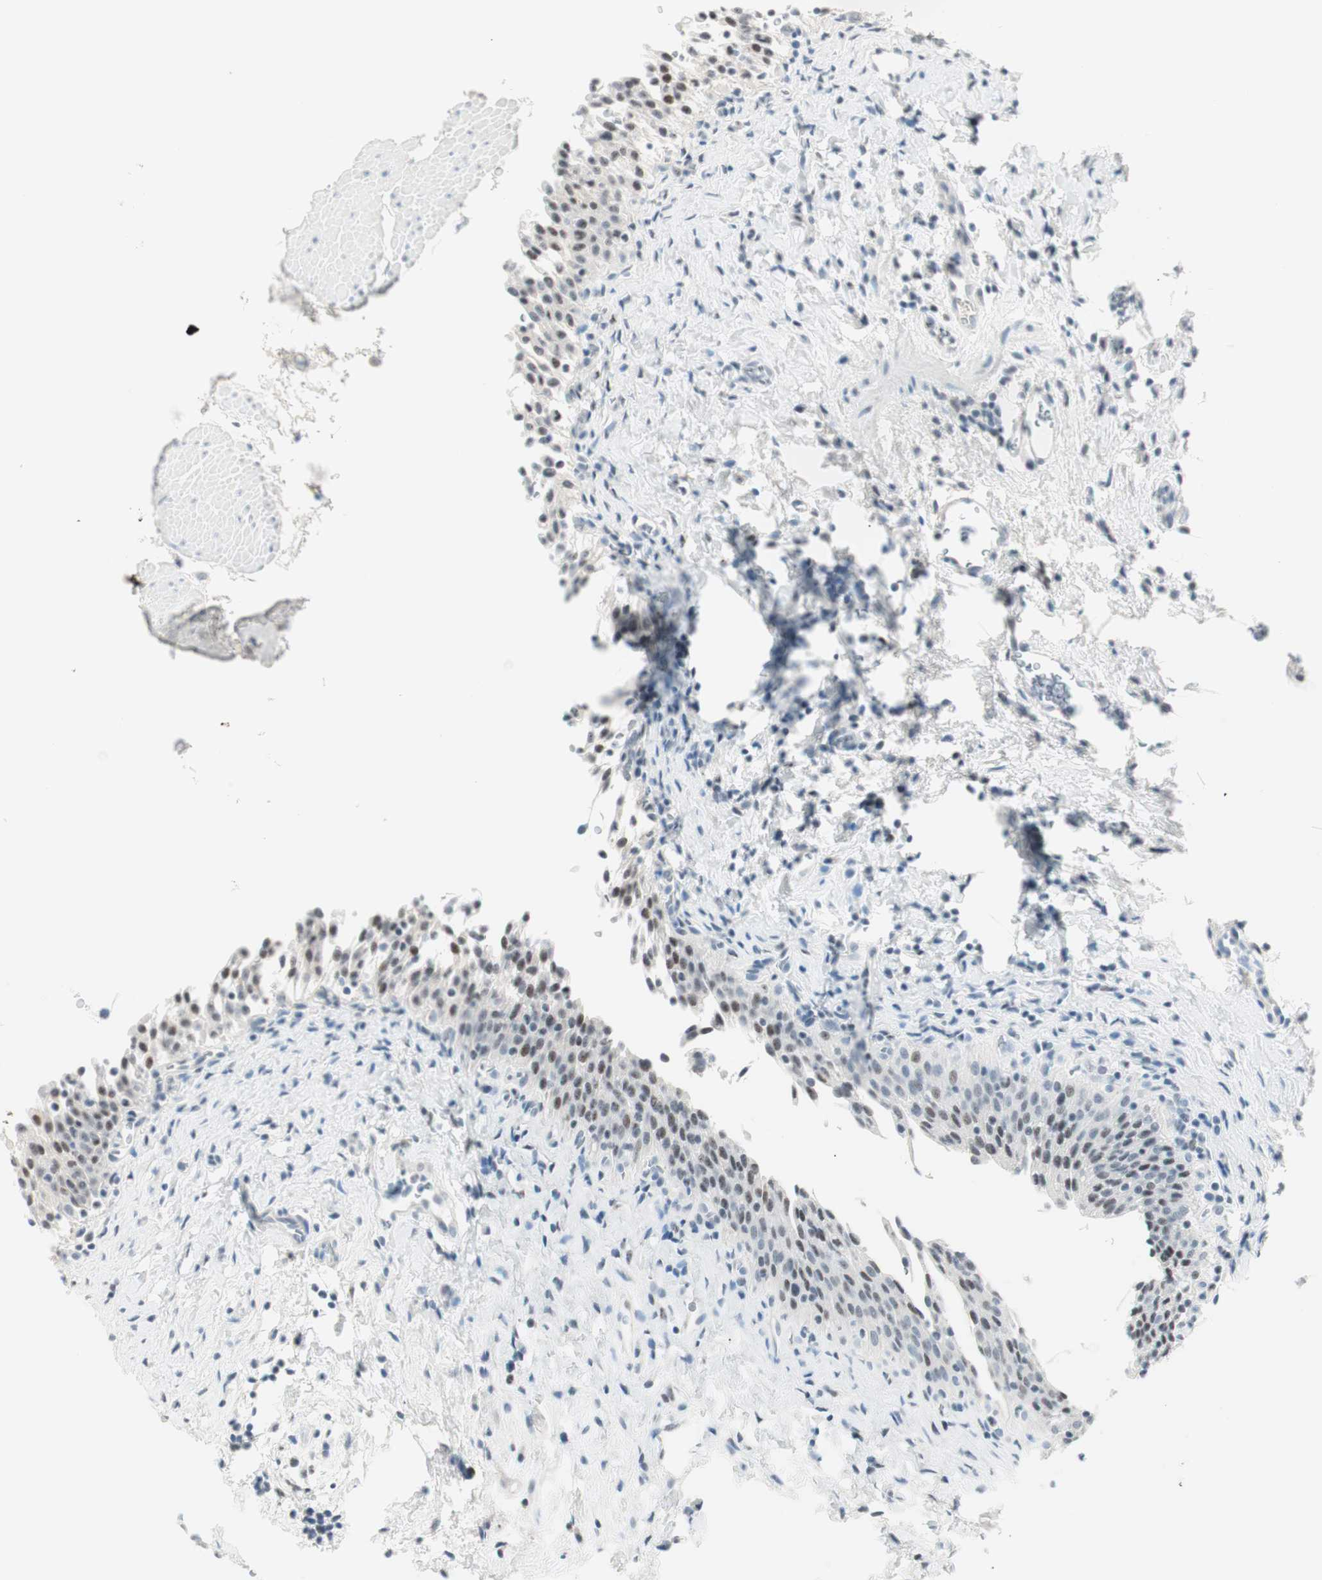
{"staining": {"intensity": "weak", "quantity": "25%-75%", "location": "nuclear"}, "tissue": "urinary bladder", "cell_type": "Urothelial cells", "image_type": "normal", "snomed": [{"axis": "morphology", "description": "Normal tissue, NOS"}, {"axis": "topography", "description": "Urinary bladder"}], "caption": "A brown stain shows weak nuclear positivity of a protein in urothelial cells of benign human urinary bladder.", "gene": "HOXB13", "patient": {"sex": "male", "age": 51}}